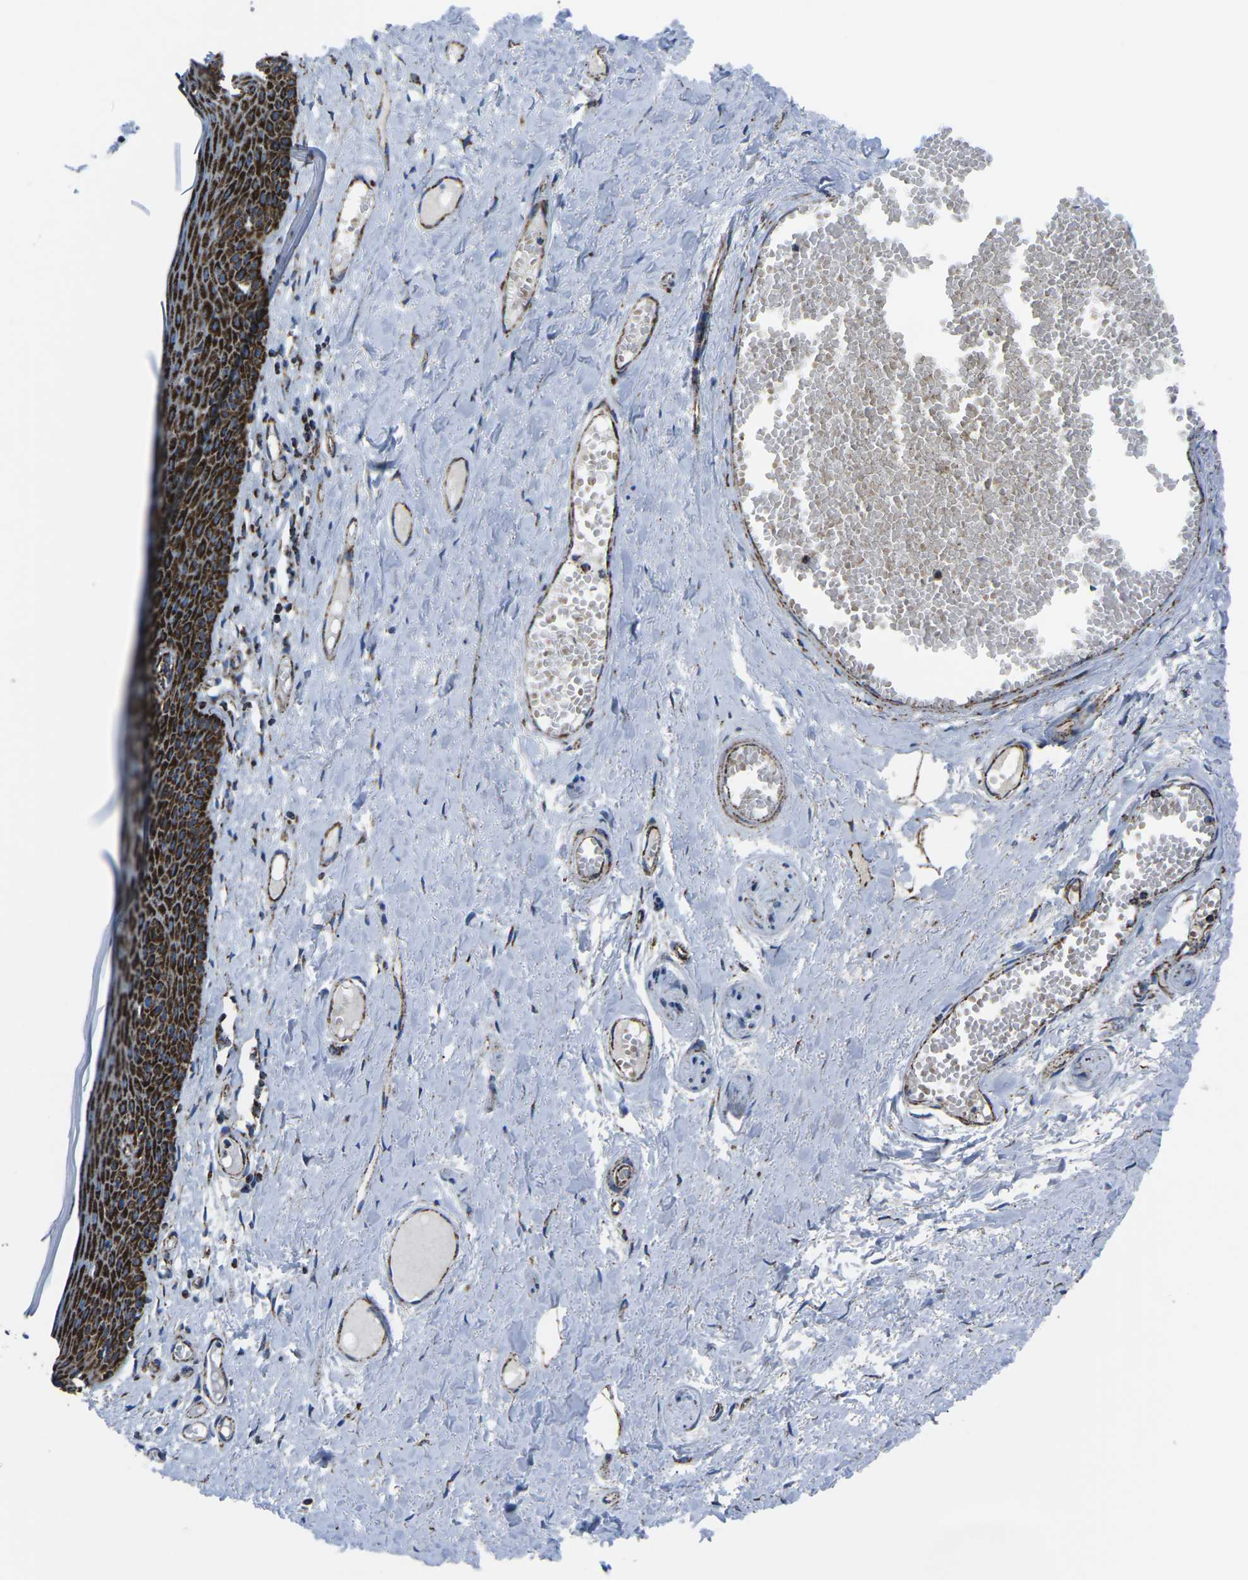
{"staining": {"intensity": "strong", "quantity": ">75%", "location": "cytoplasmic/membranous"}, "tissue": "skin", "cell_type": "Epidermal cells", "image_type": "normal", "snomed": [{"axis": "morphology", "description": "Normal tissue, NOS"}, {"axis": "topography", "description": "Adipose tissue"}, {"axis": "topography", "description": "Vascular tissue"}, {"axis": "topography", "description": "Anal"}, {"axis": "topography", "description": "Peripheral nerve tissue"}], "caption": "Immunohistochemistry (IHC) micrograph of normal skin: human skin stained using immunohistochemistry shows high levels of strong protein expression localized specifically in the cytoplasmic/membranous of epidermal cells, appearing as a cytoplasmic/membranous brown color.", "gene": "MT", "patient": {"sex": "female", "age": 54}}